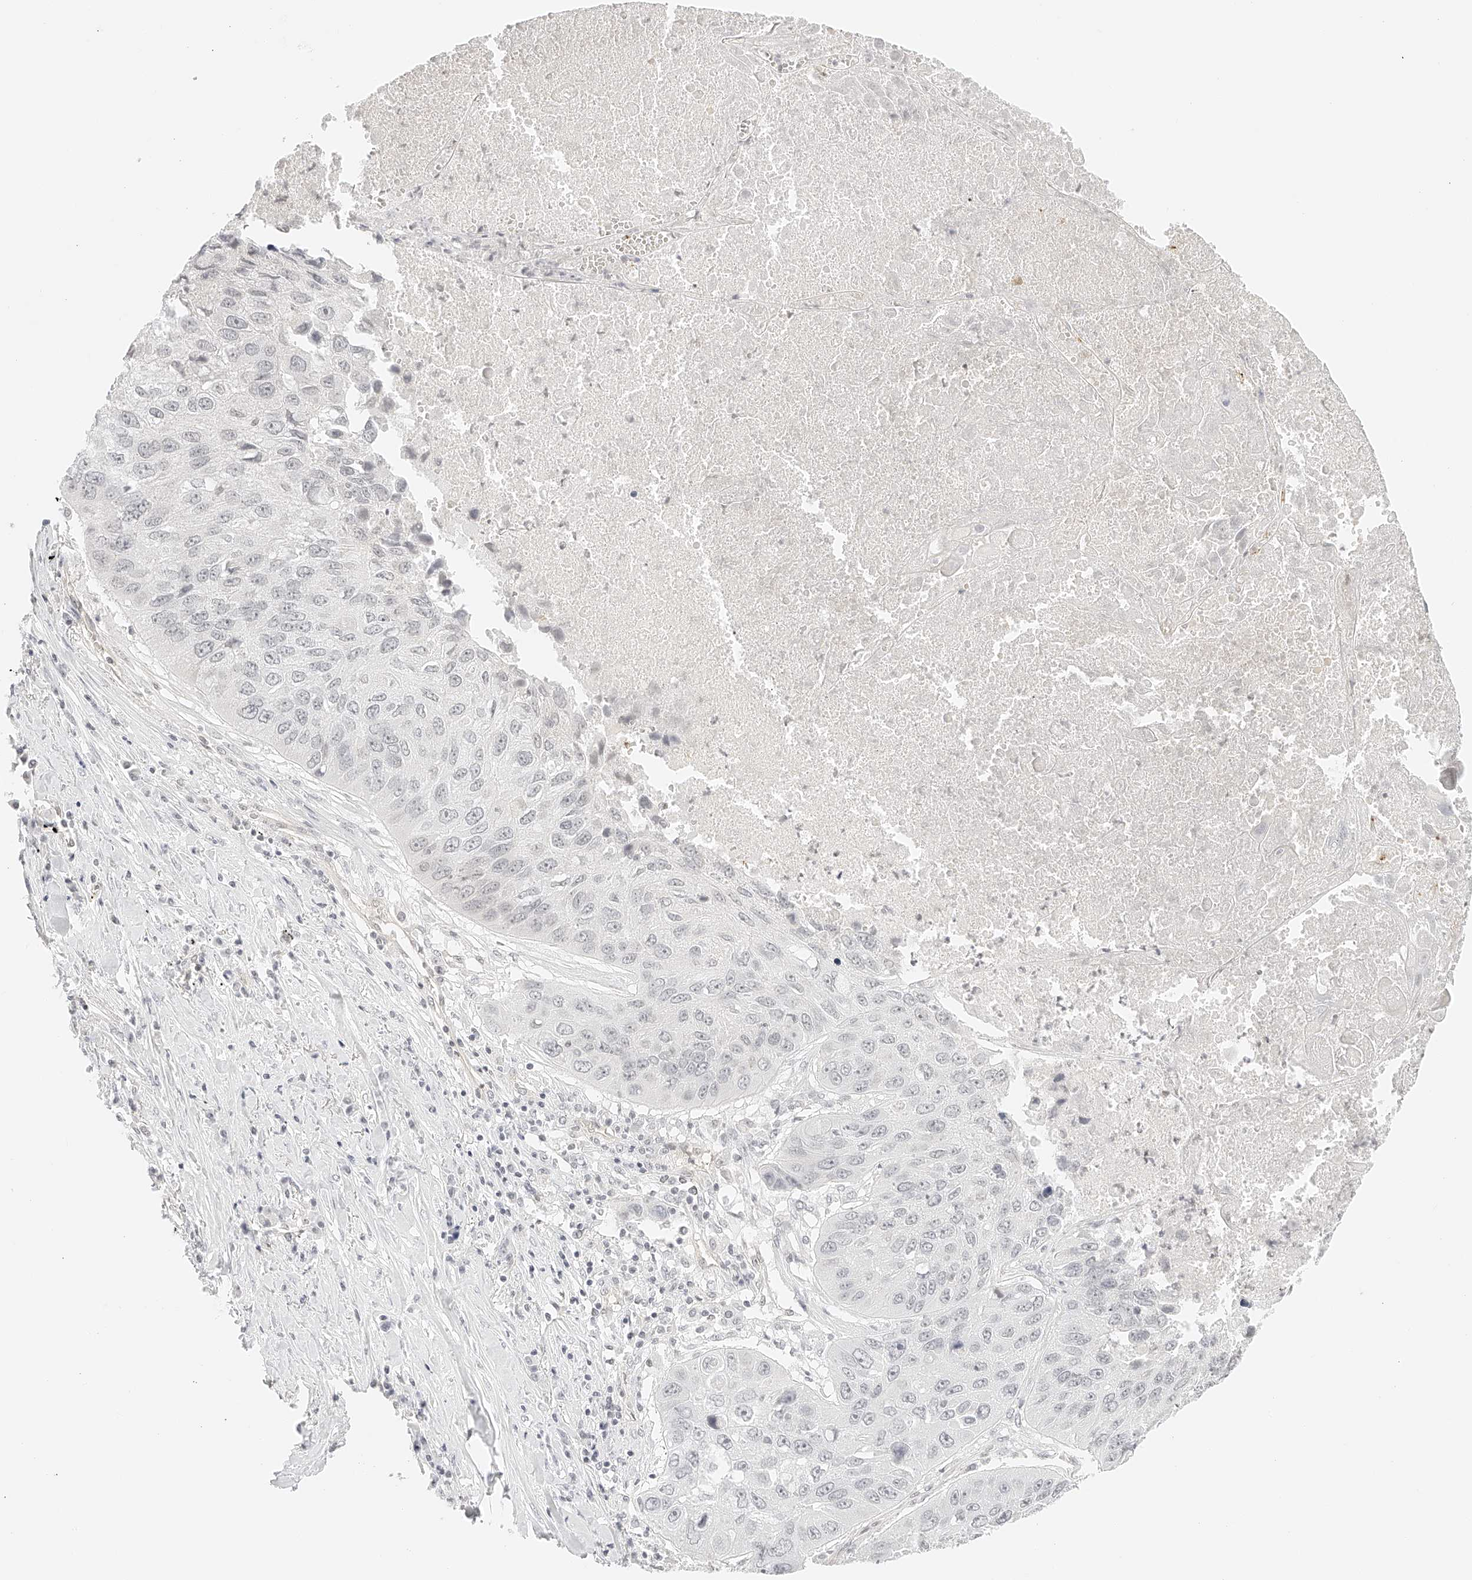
{"staining": {"intensity": "negative", "quantity": "none", "location": "none"}, "tissue": "lung cancer", "cell_type": "Tumor cells", "image_type": "cancer", "snomed": [{"axis": "morphology", "description": "Squamous cell carcinoma, NOS"}, {"axis": "topography", "description": "Lung"}], "caption": "Tumor cells show no significant protein expression in squamous cell carcinoma (lung). (DAB immunohistochemistry (IHC) with hematoxylin counter stain).", "gene": "ZFP69", "patient": {"sex": "male", "age": 61}}